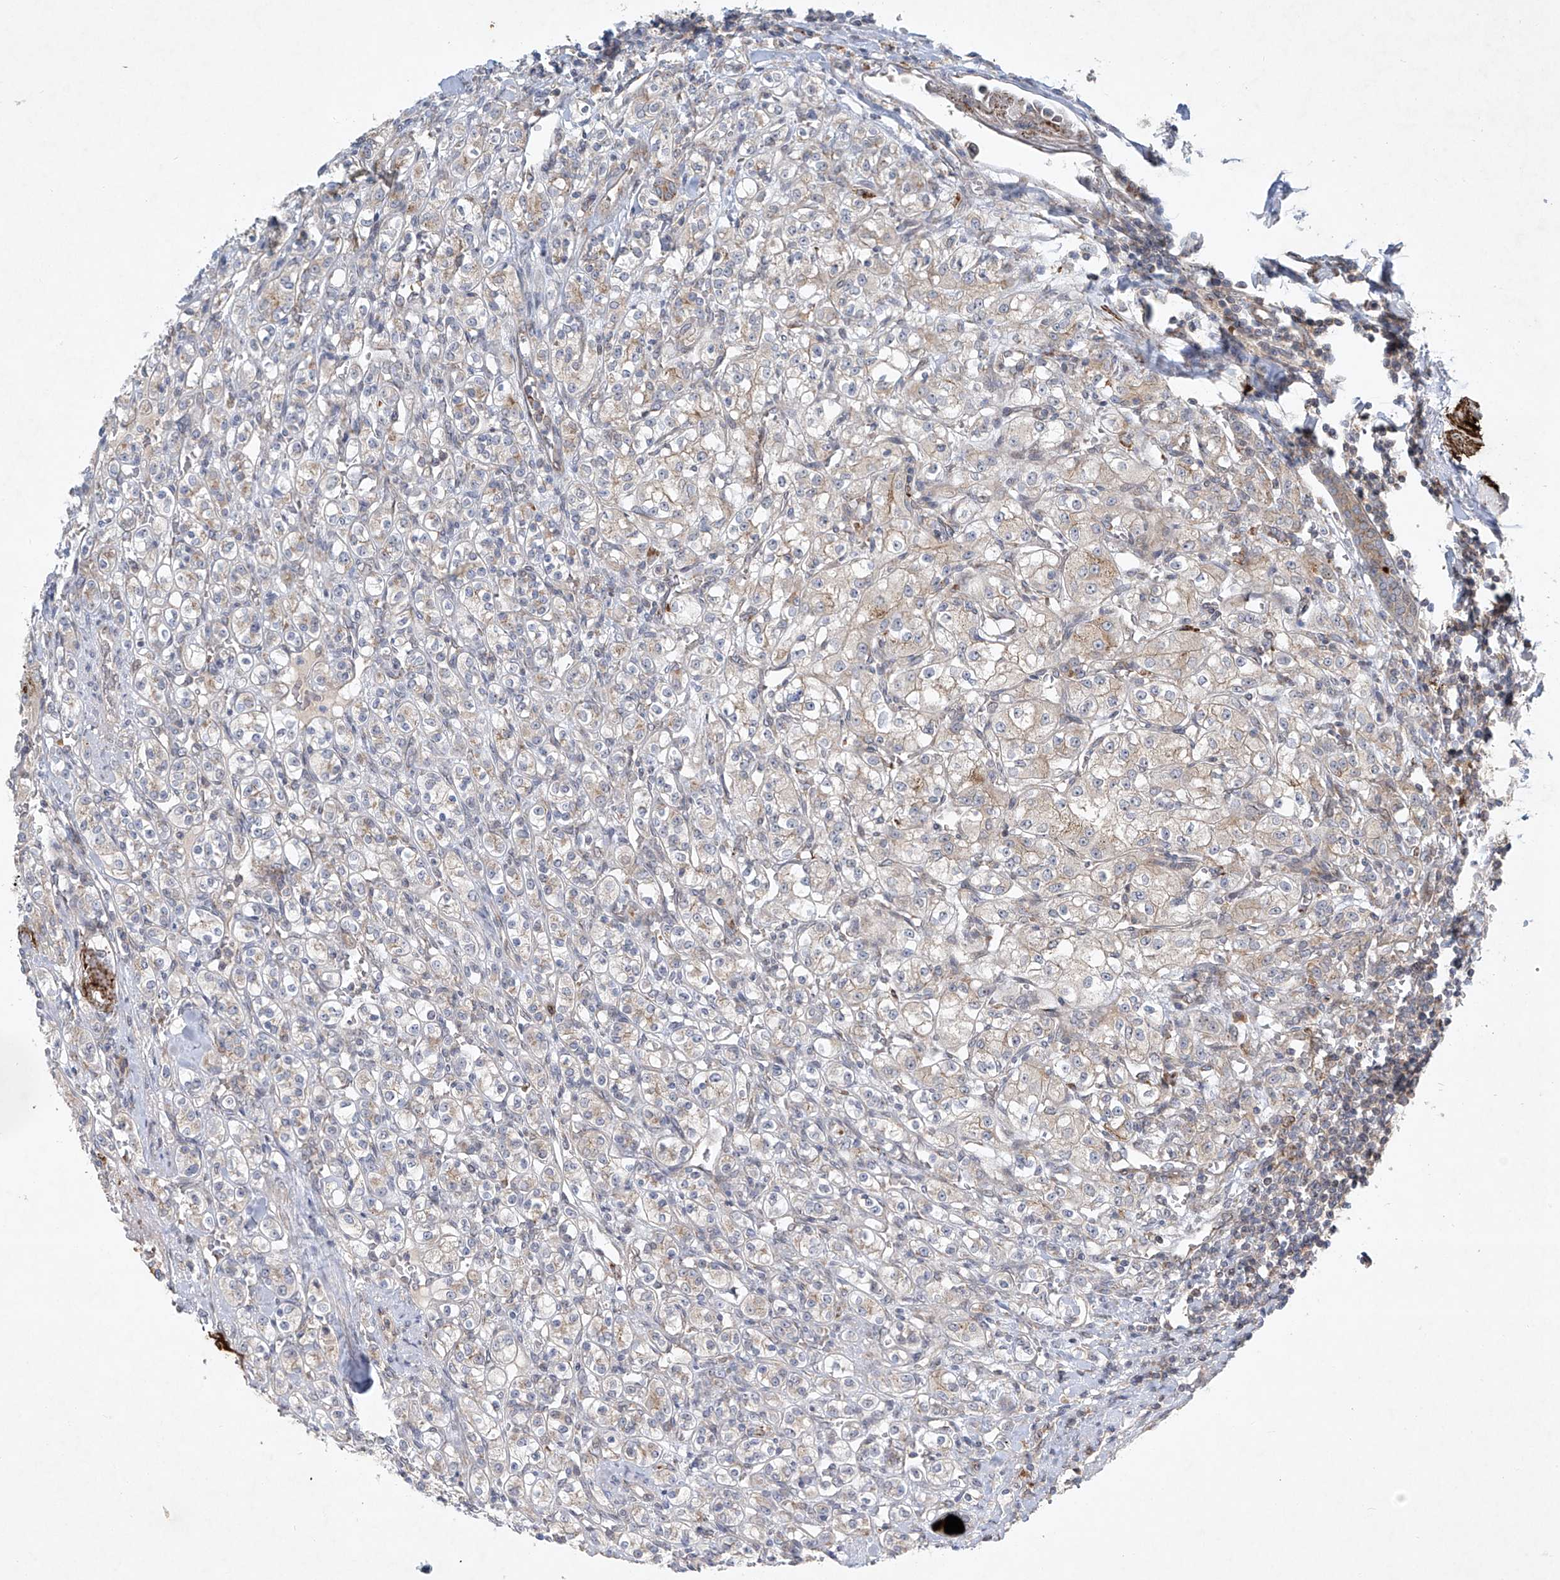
{"staining": {"intensity": "weak", "quantity": "<25%", "location": "cytoplasmic/membranous"}, "tissue": "renal cancer", "cell_type": "Tumor cells", "image_type": "cancer", "snomed": [{"axis": "morphology", "description": "Adenocarcinoma, NOS"}, {"axis": "topography", "description": "Kidney"}], "caption": "Adenocarcinoma (renal) was stained to show a protein in brown. There is no significant staining in tumor cells. The staining is performed using DAB (3,3'-diaminobenzidine) brown chromogen with nuclei counter-stained in using hematoxylin.", "gene": "TJAP1", "patient": {"sex": "male", "age": 77}}